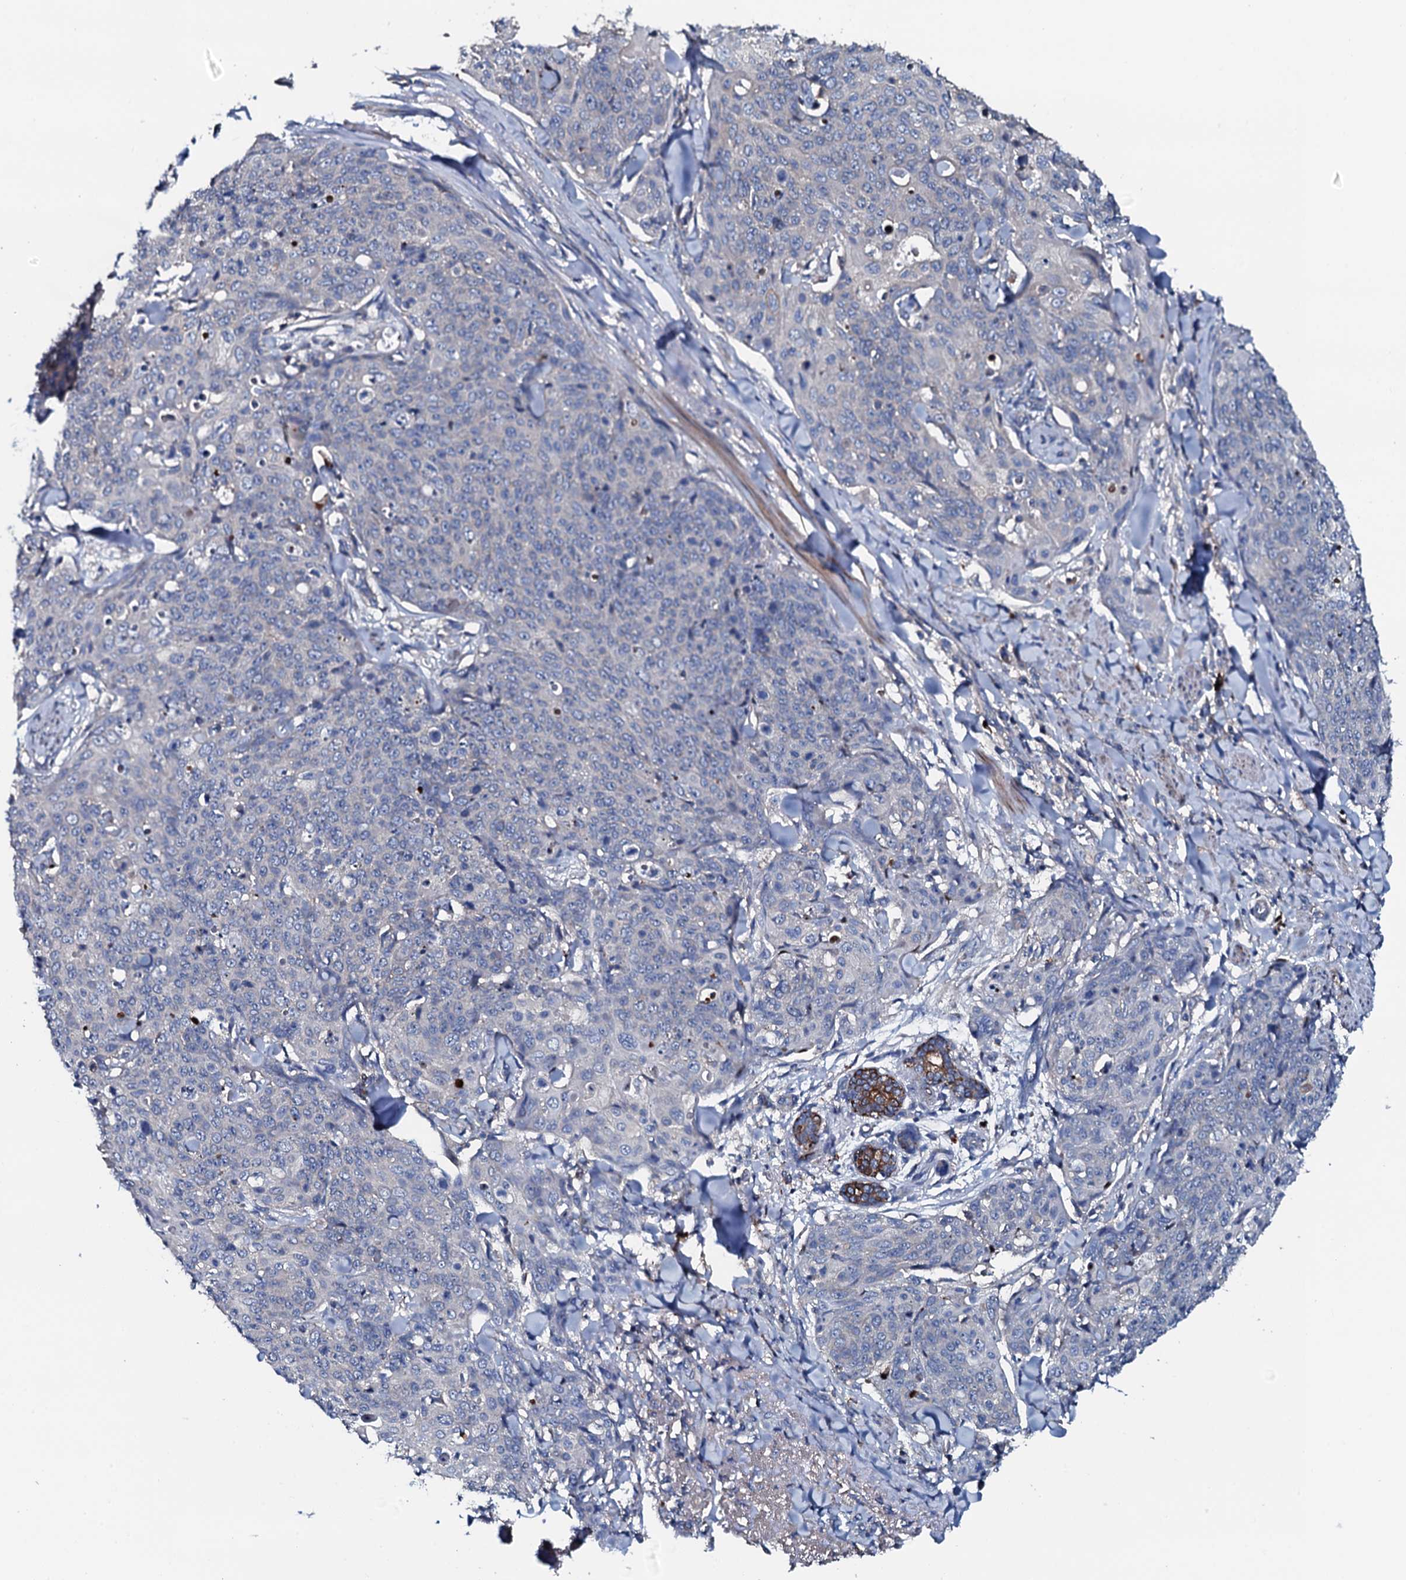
{"staining": {"intensity": "negative", "quantity": "none", "location": "none"}, "tissue": "skin cancer", "cell_type": "Tumor cells", "image_type": "cancer", "snomed": [{"axis": "morphology", "description": "Squamous cell carcinoma, NOS"}, {"axis": "topography", "description": "Skin"}, {"axis": "topography", "description": "Vulva"}], "caption": "The immunohistochemistry image has no significant expression in tumor cells of skin cancer (squamous cell carcinoma) tissue. (DAB immunohistochemistry (IHC) visualized using brightfield microscopy, high magnification).", "gene": "NEK1", "patient": {"sex": "female", "age": 85}}